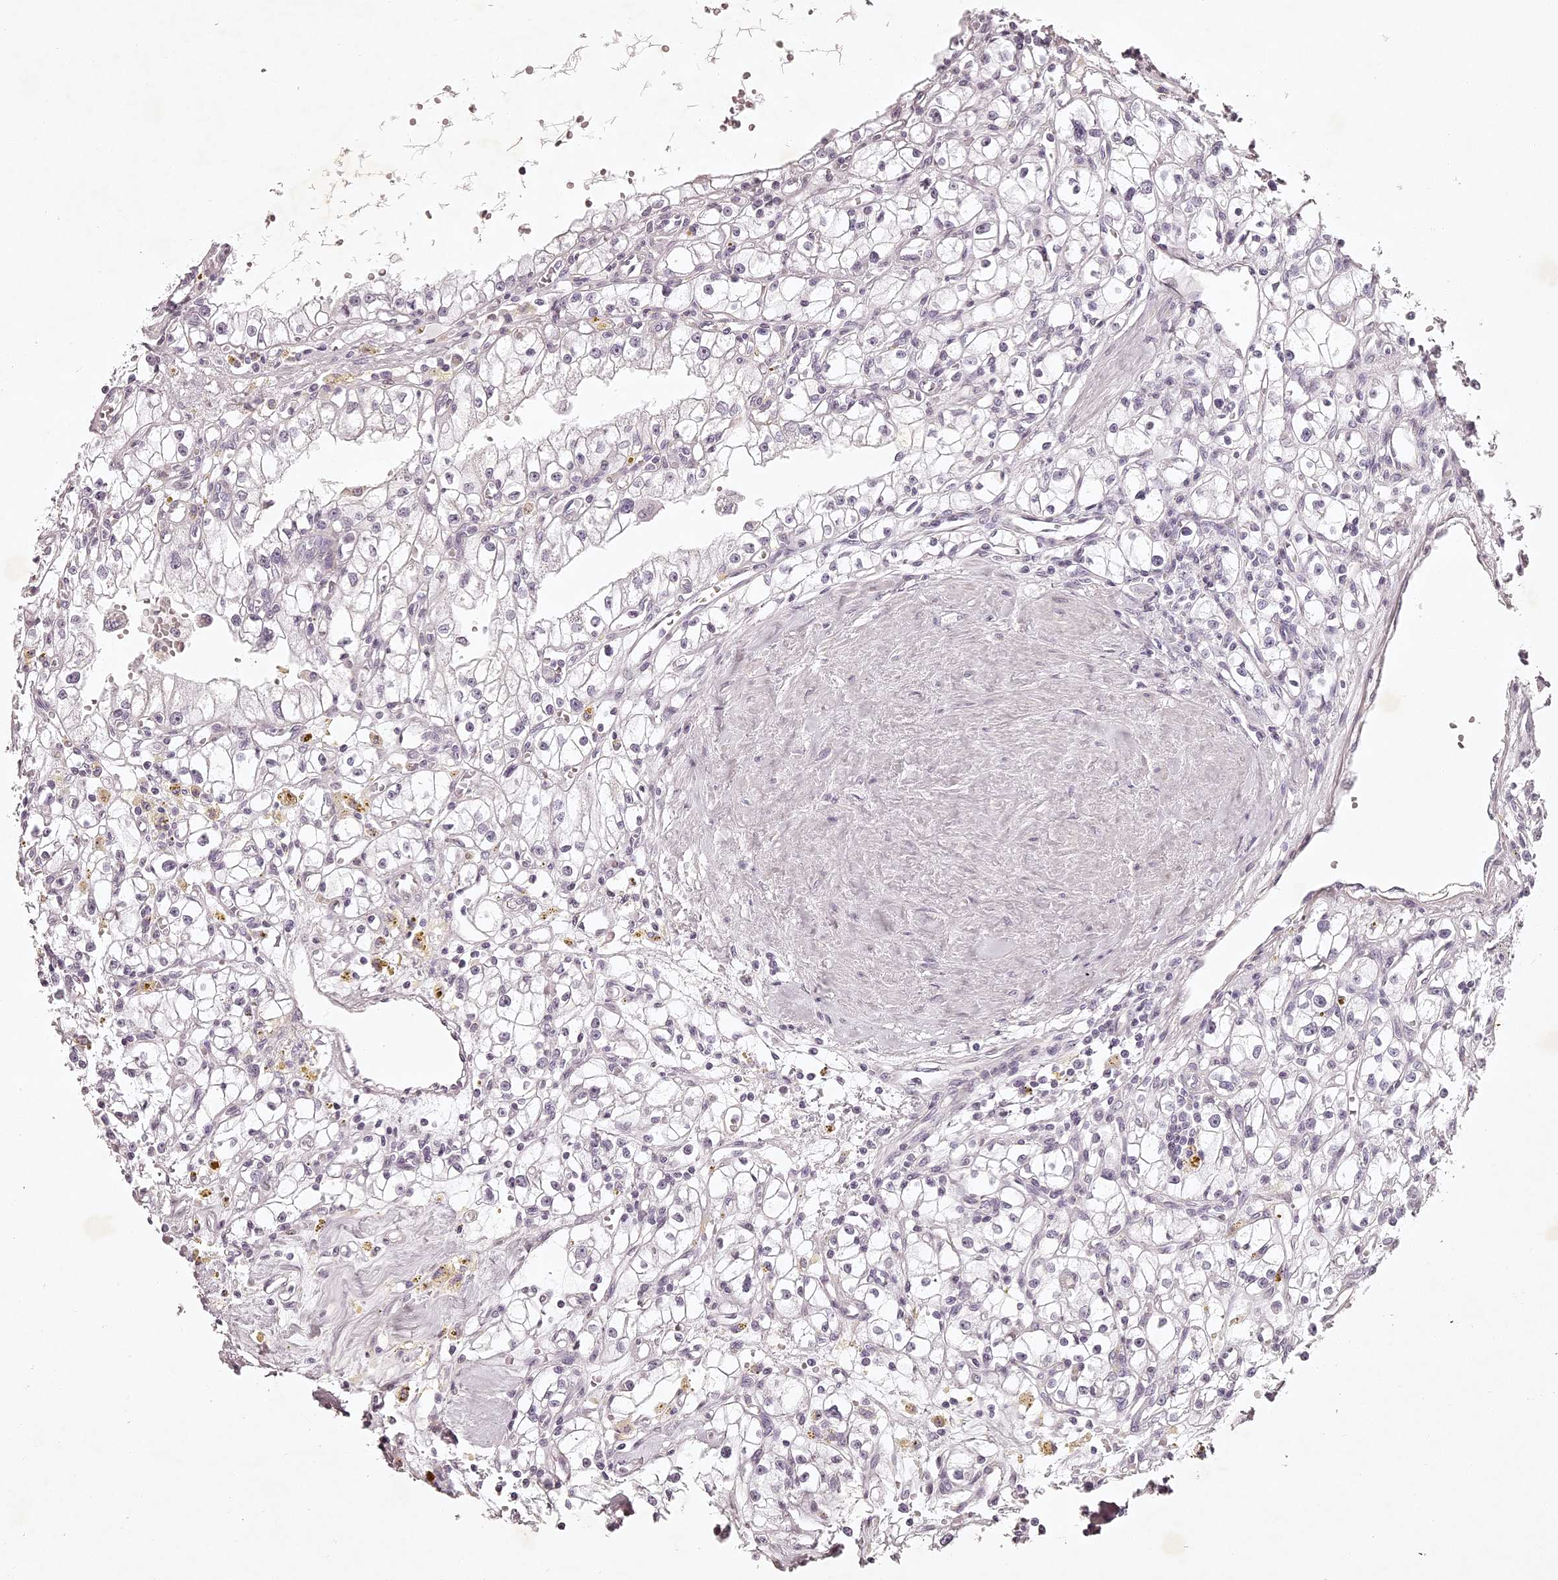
{"staining": {"intensity": "negative", "quantity": "none", "location": "none"}, "tissue": "renal cancer", "cell_type": "Tumor cells", "image_type": "cancer", "snomed": [{"axis": "morphology", "description": "Adenocarcinoma, NOS"}, {"axis": "topography", "description": "Kidney"}], "caption": "DAB immunohistochemical staining of human renal cancer displays no significant expression in tumor cells.", "gene": "ELAPOR1", "patient": {"sex": "male", "age": 56}}